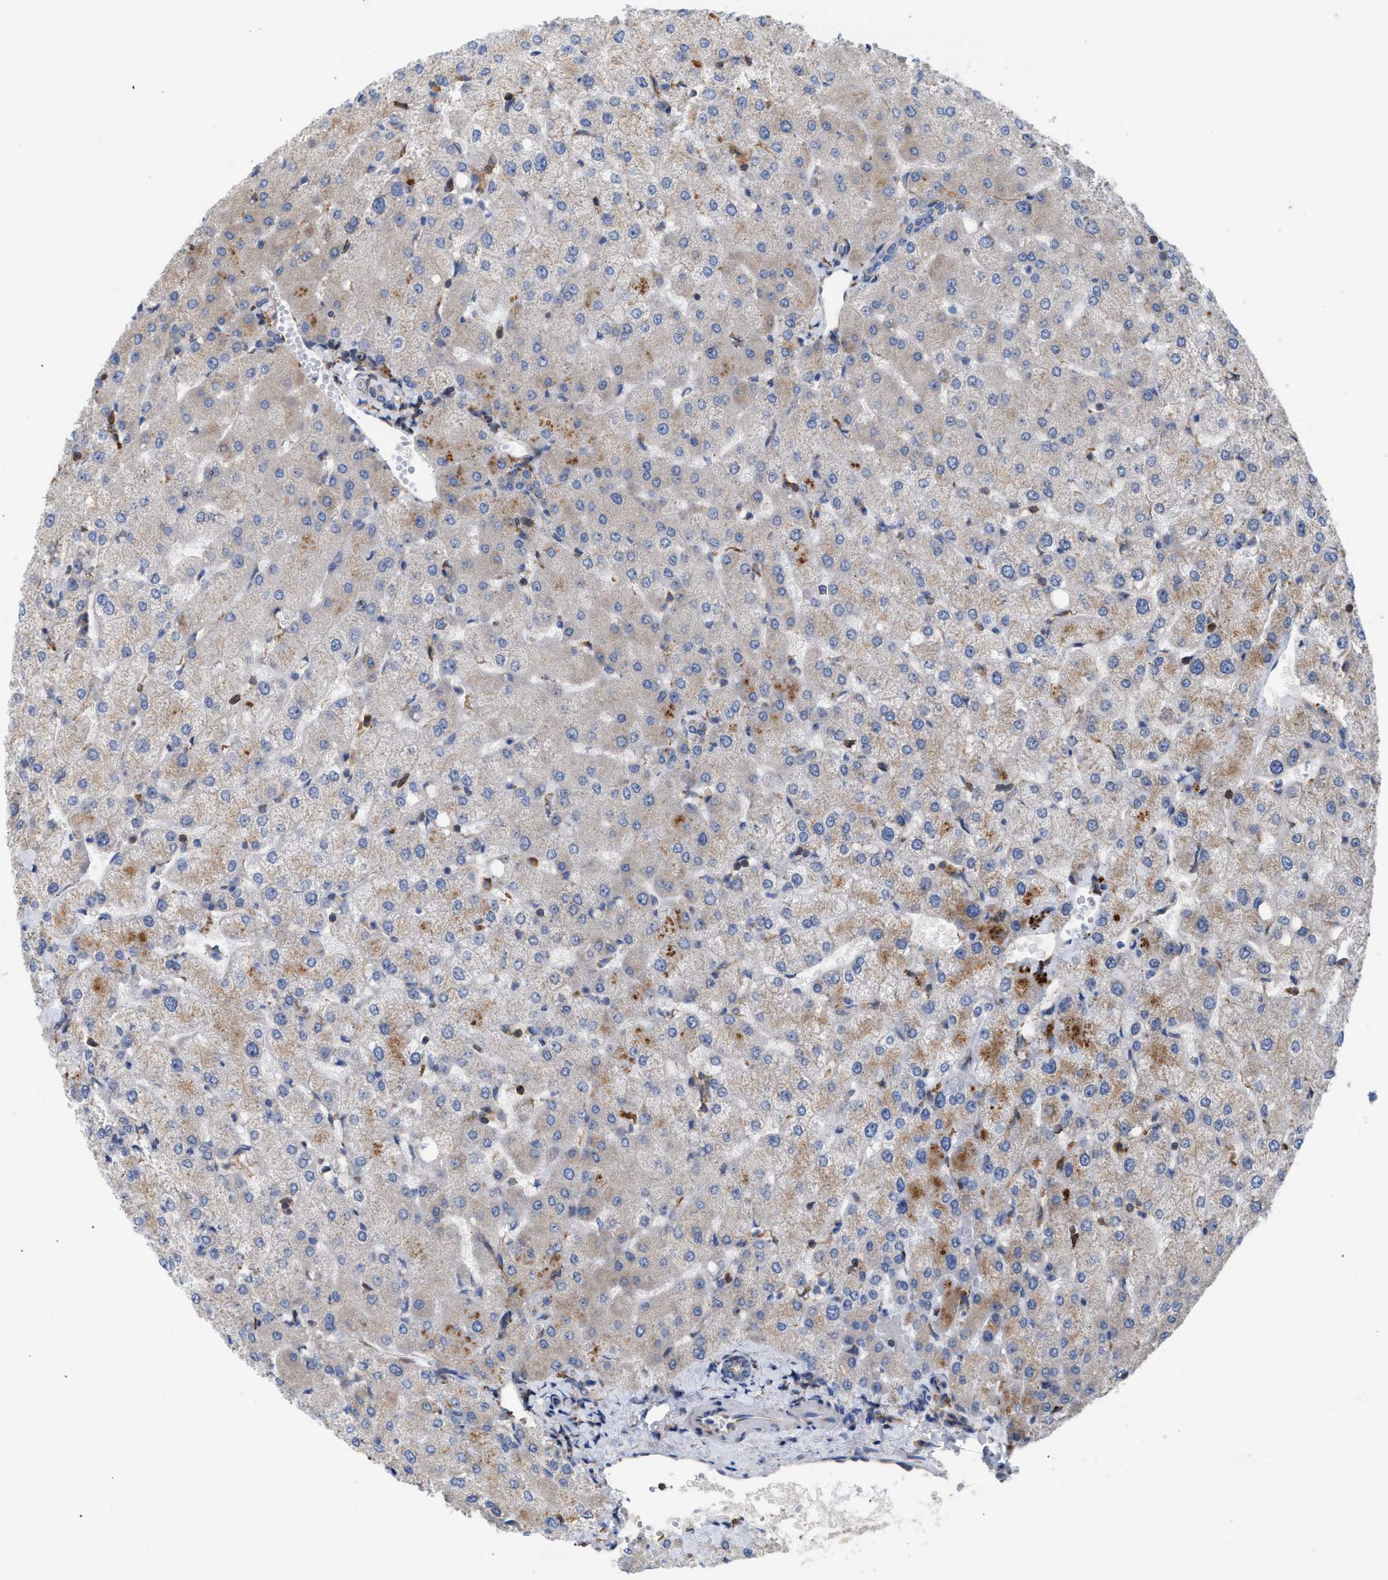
{"staining": {"intensity": "negative", "quantity": "none", "location": "none"}, "tissue": "liver", "cell_type": "Cholangiocytes", "image_type": "normal", "snomed": [{"axis": "morphology", "description": "Normal tissue, NOS"}, {"axis": "topography", "description": "Liver"}], "caption": "A photomicrograph of human liver is negative for staining in cholangiocytes. (DAB (3,3'-diaminobenzidine) immunohistochemistry with hematoxylin counter stain).", "gene": "CDR2L", "patient": {"sex": "female", "age": 54}}